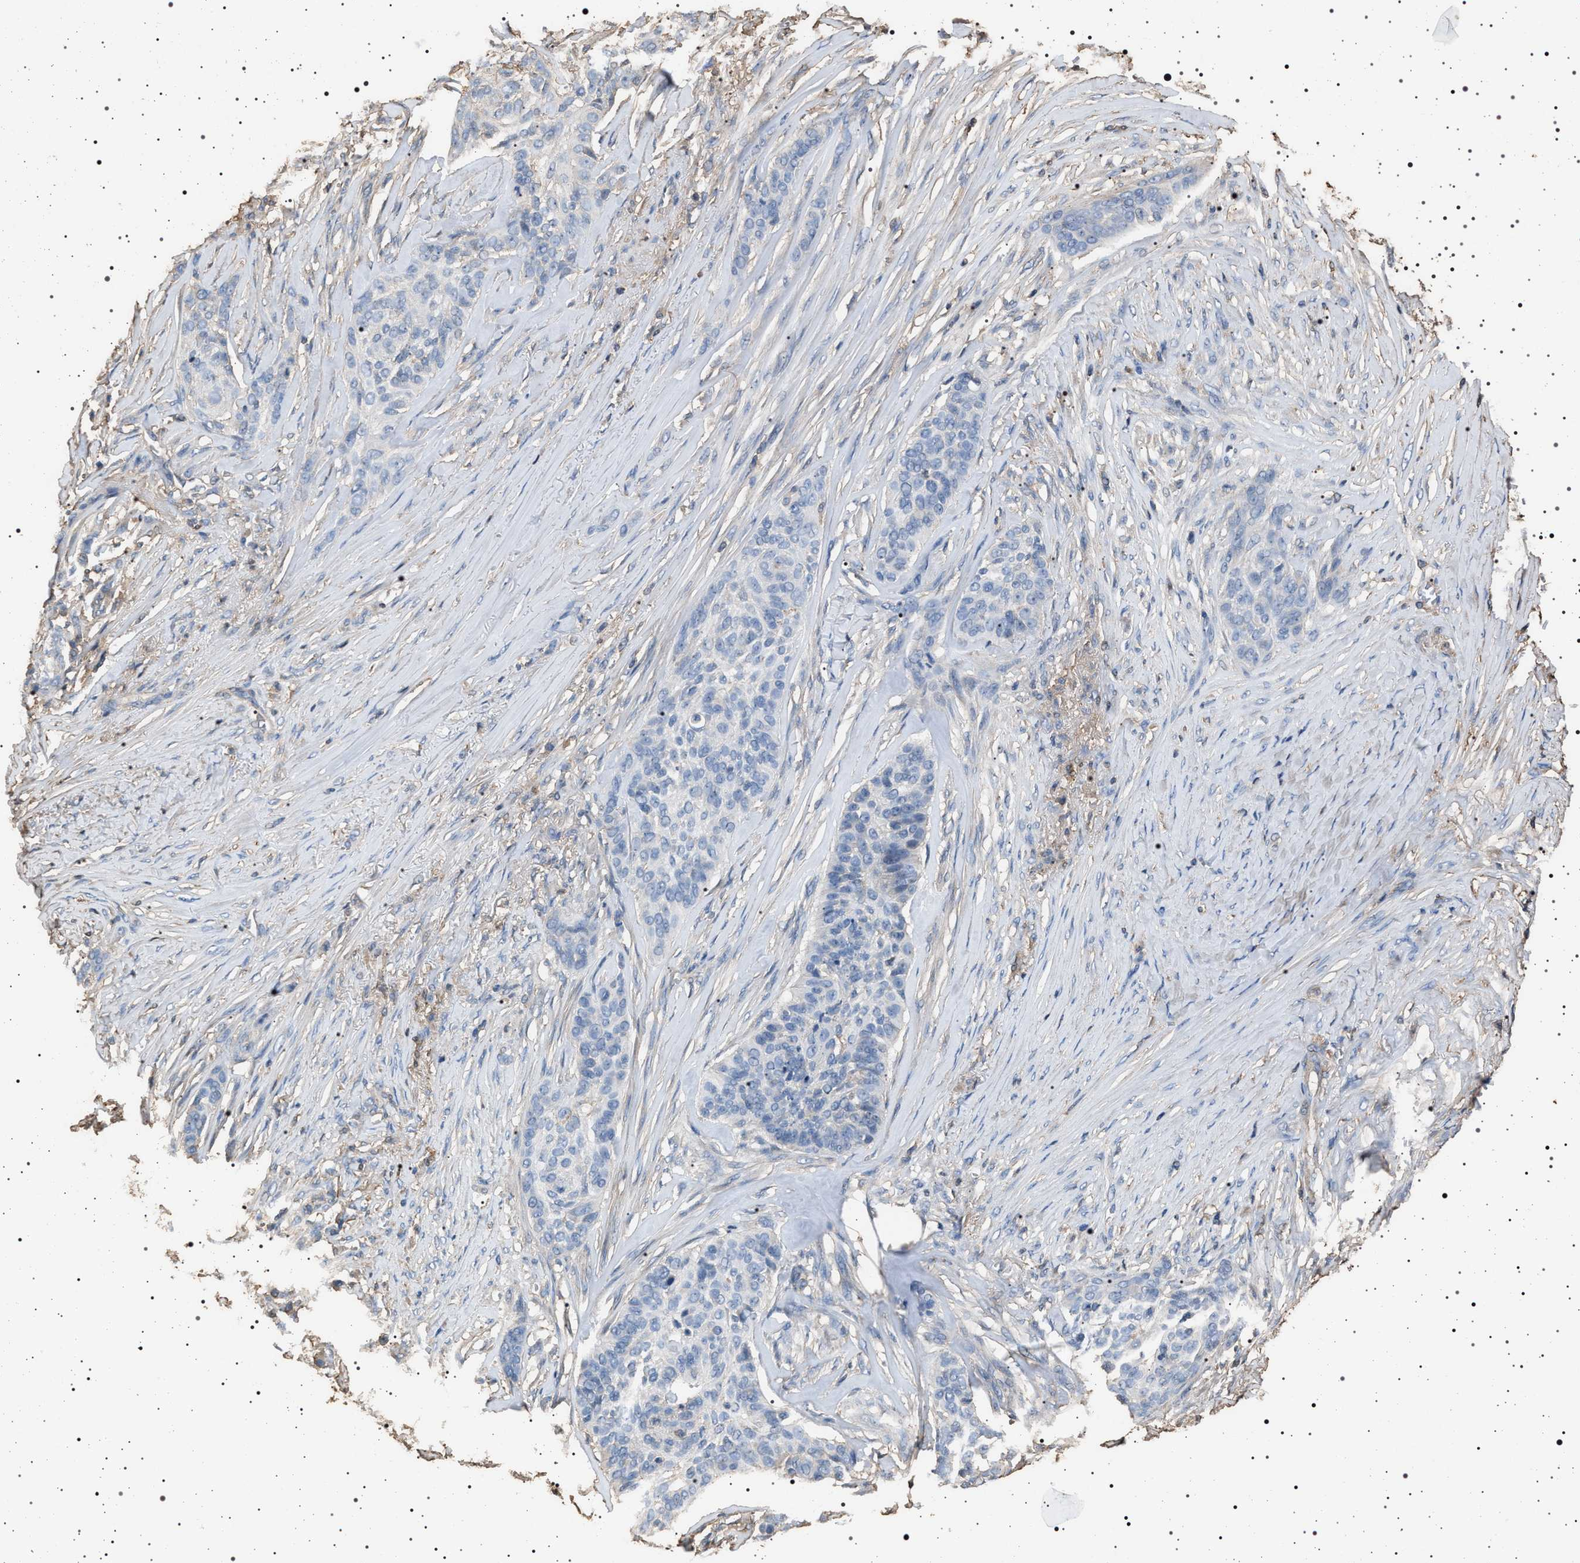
{"staining": {"intensity": "negative", "quantity": "none", "location": "none"}, "tissue": "skin cancer", "cell_type": "Tumor cells", "image_type": "cancer", "snomed": [{"axis": "morphology", "description": "Basal cell carcinoma"}, {"axis": "topography", "description": "Skin"}], "caption": "An image of human skin cancer is negative for staining in tumor cells.", "gene": "SMAP2", "patient": {"sex": "male", "age": 85}}